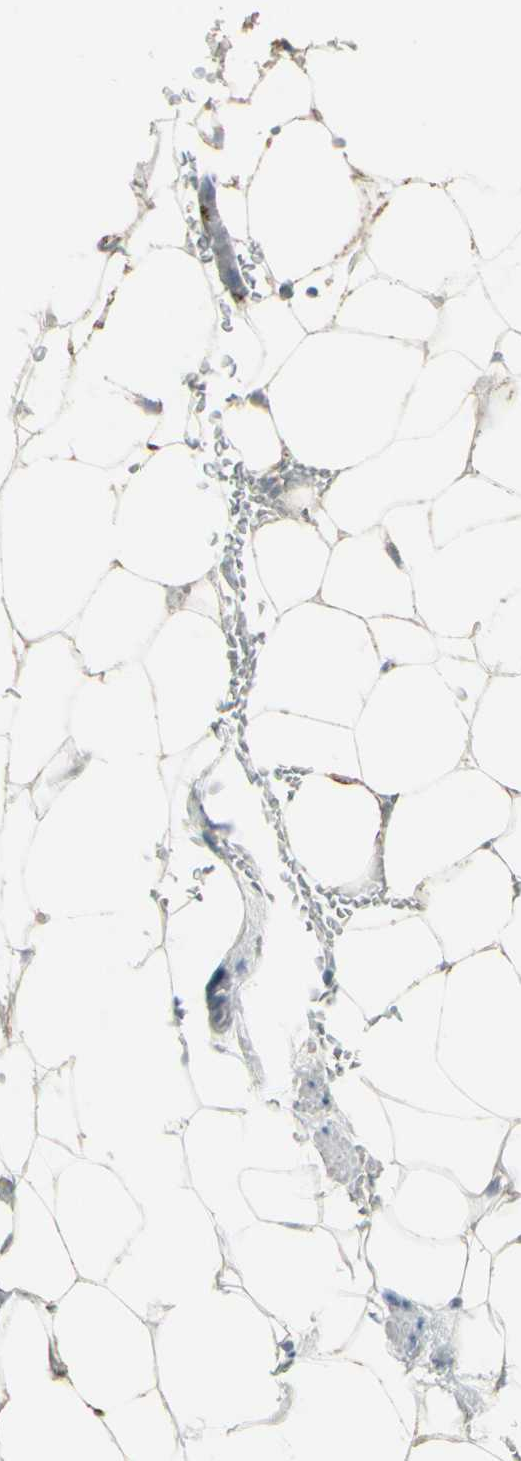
{"staining": {"intensity": "negative", "quantity": "none", "location": "none"}, "tissue": "adipose tissue", "cell_type": "Adipocytes", "image_type": "normal", "snomed": [{"axis": "morphology", "description": "Normal tissue, NOS"}, {"axis": "topography", "description": "Peripheral nerve tissue"}], "caption": "Adipocytes are negative for brown protein staining in normal adipose tissue. (DAB (3,3'-diaminobenzidine) IHC with hematoxylin counter stain).", "gene": "CD79B", "patient": {"sex": "male", "age": 70}}